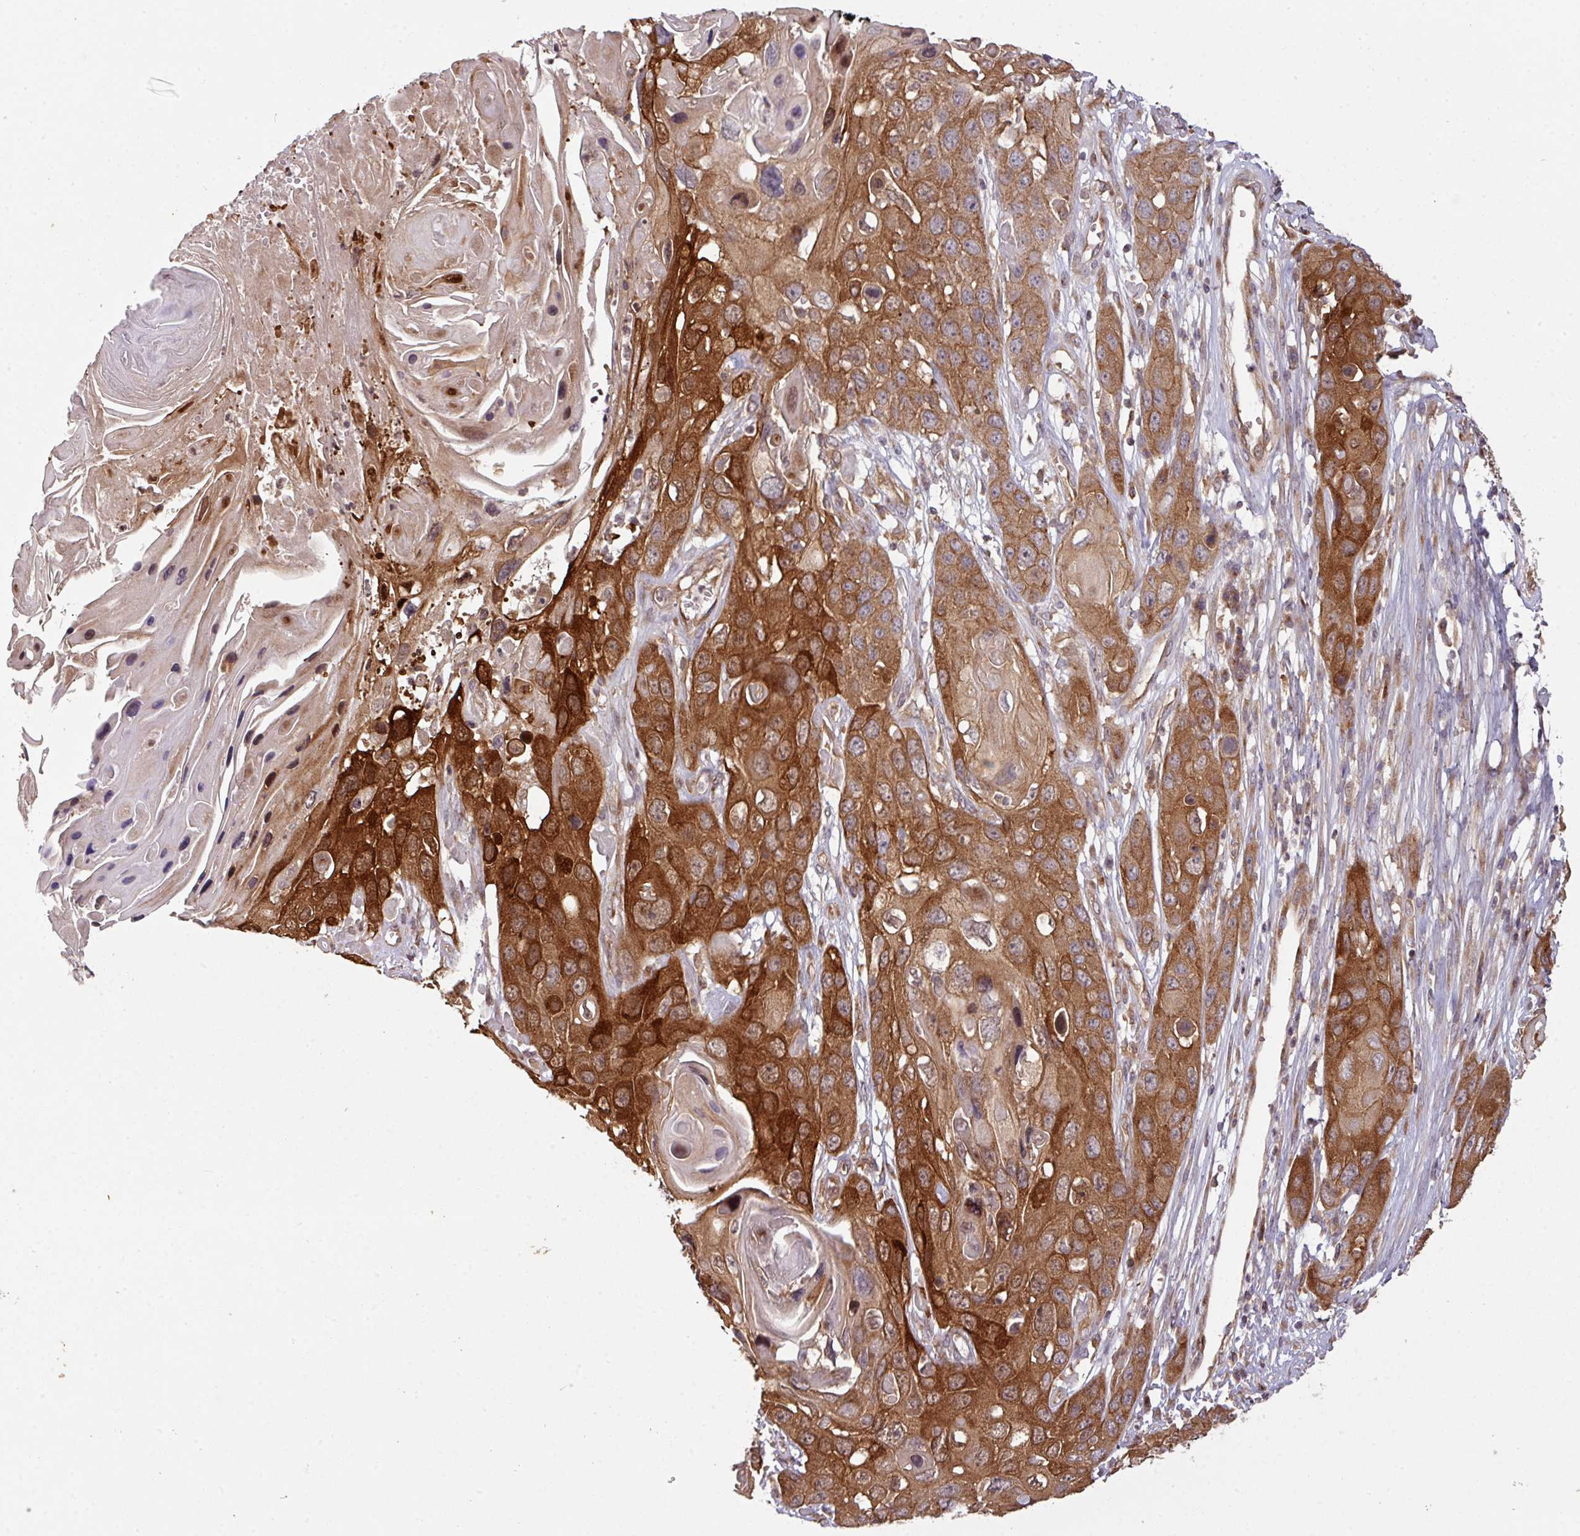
{"staining": {"intensity": "strong", "quantity": ">75%", "location": "cytoplasmic/membranous"}, "tissue": "skin cancer", "cell_type": "Tumor cells", "image_type": "cancer", "snomed": [{"axis": "morphology", "description": "Squamous cell carcinoma, NOS"}, {"axis": "topography", "description": "Skin"}], "caption": "Tumor cells display strong cytoplasmic/membranous staining in approximately >75% of cells in skin cancer (squamous cell carcinoma). (IHC, brightfield microscopy, high magnification).", "gene": "CYFIP2", "patient": {"sex": "male", "age": 55}}